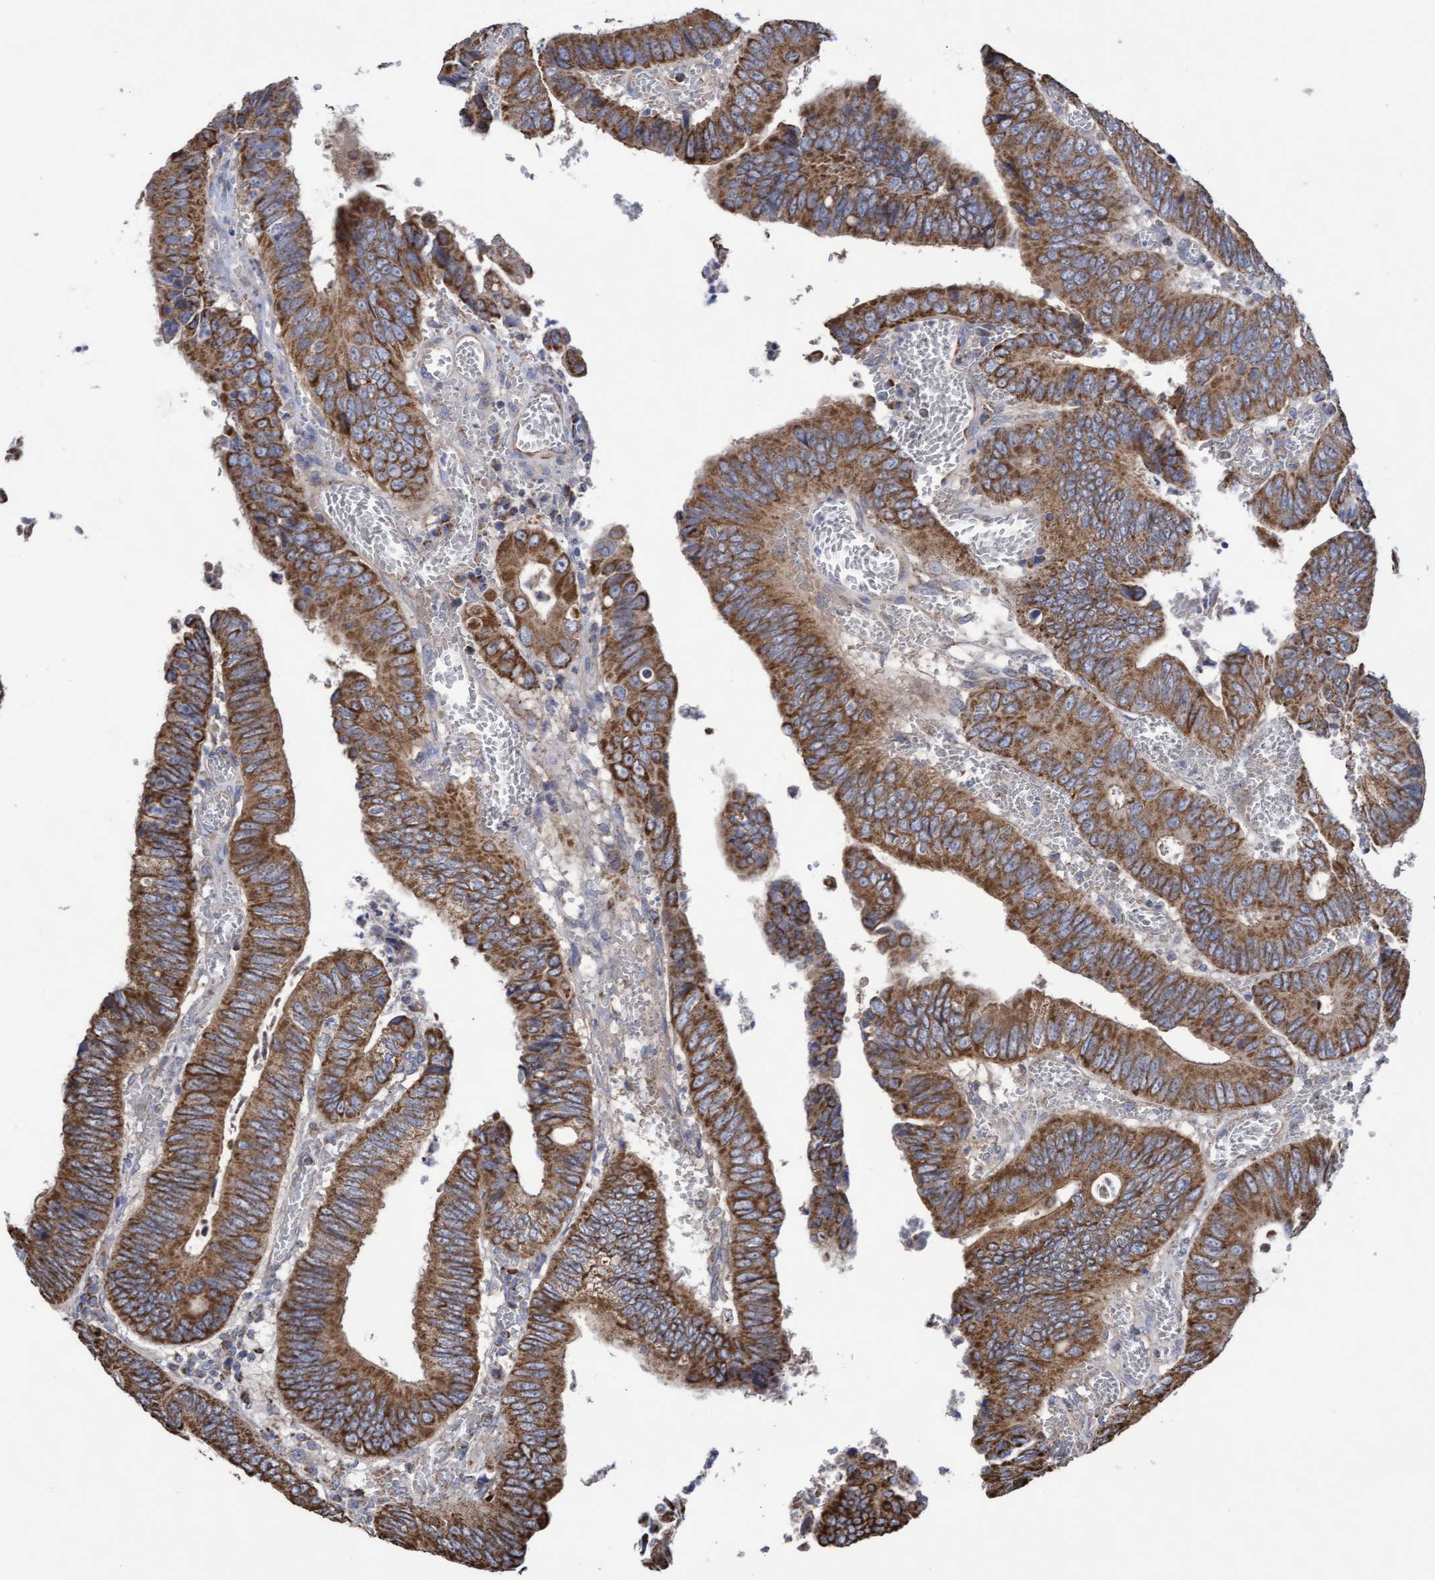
{"staining": {"intensity": "moderate", "quantity": ">75%", "location": "cytoplasmic/membranous"}, "tissue": "colorectal cancer", "cell_type": "Tumor cells", "image_type": "cancer", "snomed": [{"axis": "morphology", "description": "Inflammation, NOS"}, {"axis": "morphology", "description": "Adenocarcinoma, NOS"}, {"axis": "topography", "description": "Colon"}], "caption": "This is an image of immunohistochemistry (IHC) staining of adenocarcinoma (colorectal), which shows moderate staining in the cytoplasmic/membranous of tumor cells.", "gene": "COBL", "patient": {"sex": "male", "age": 72}}